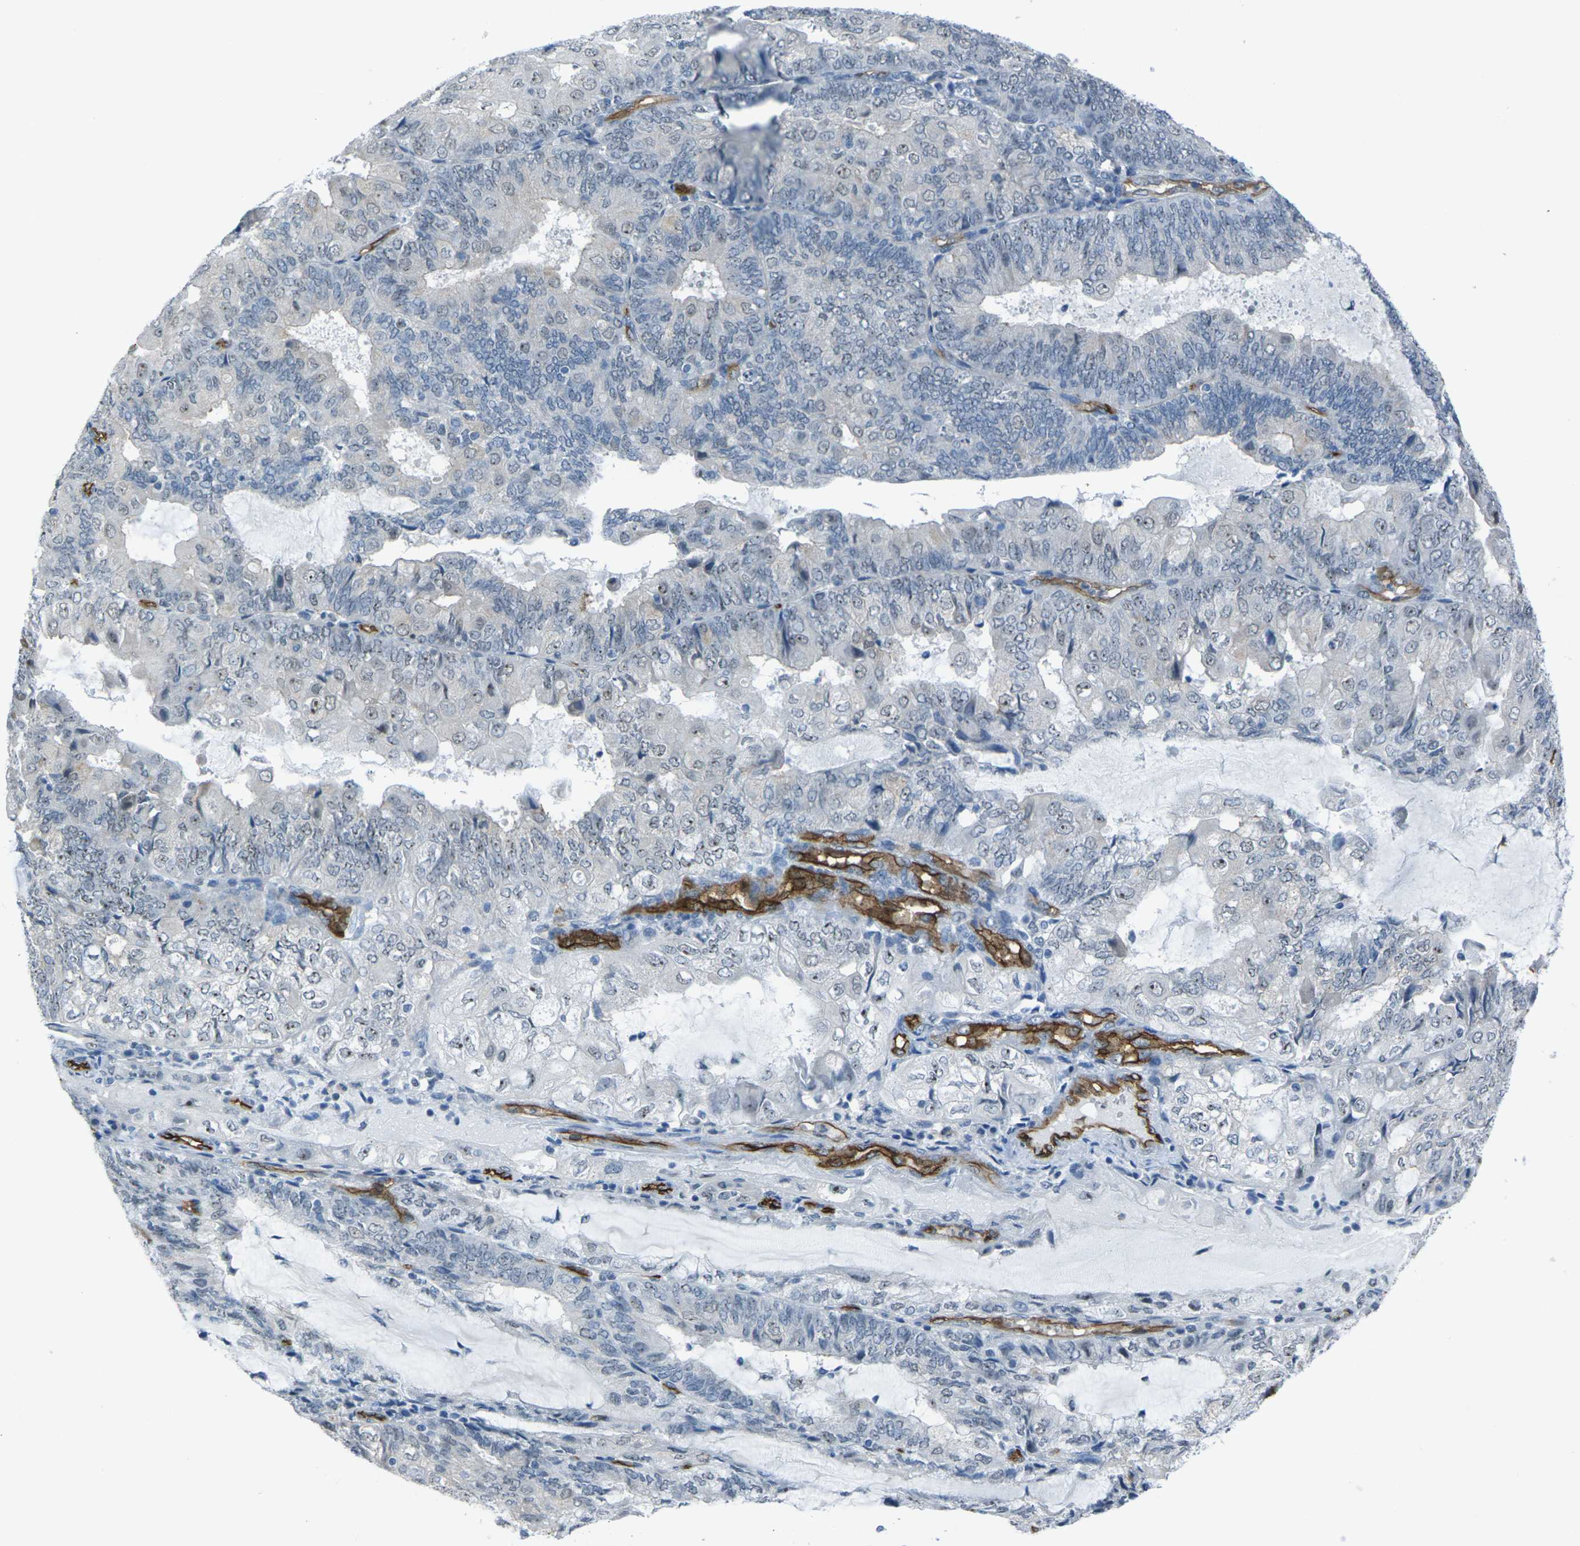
{"staining": {"intensity": "weak", "quantity": "<25%", "location": "nuclear"}, "tissue": "endometrial cancer", "cell_type": "Tumor cells", "image_type": "cancer", "snomed": [{"axis": "morphology", "description": "Adenocarcinoma, NOS"}, {"axis": "topography", "description": "Endometrium"}], "caption": "Endometrial cancer stained for a protein using immunohistochemistry (IHC) exhibits no staining tumor cells.", "gene": "HSPA12B", "patient": {"sex": "female", "age": 81}}